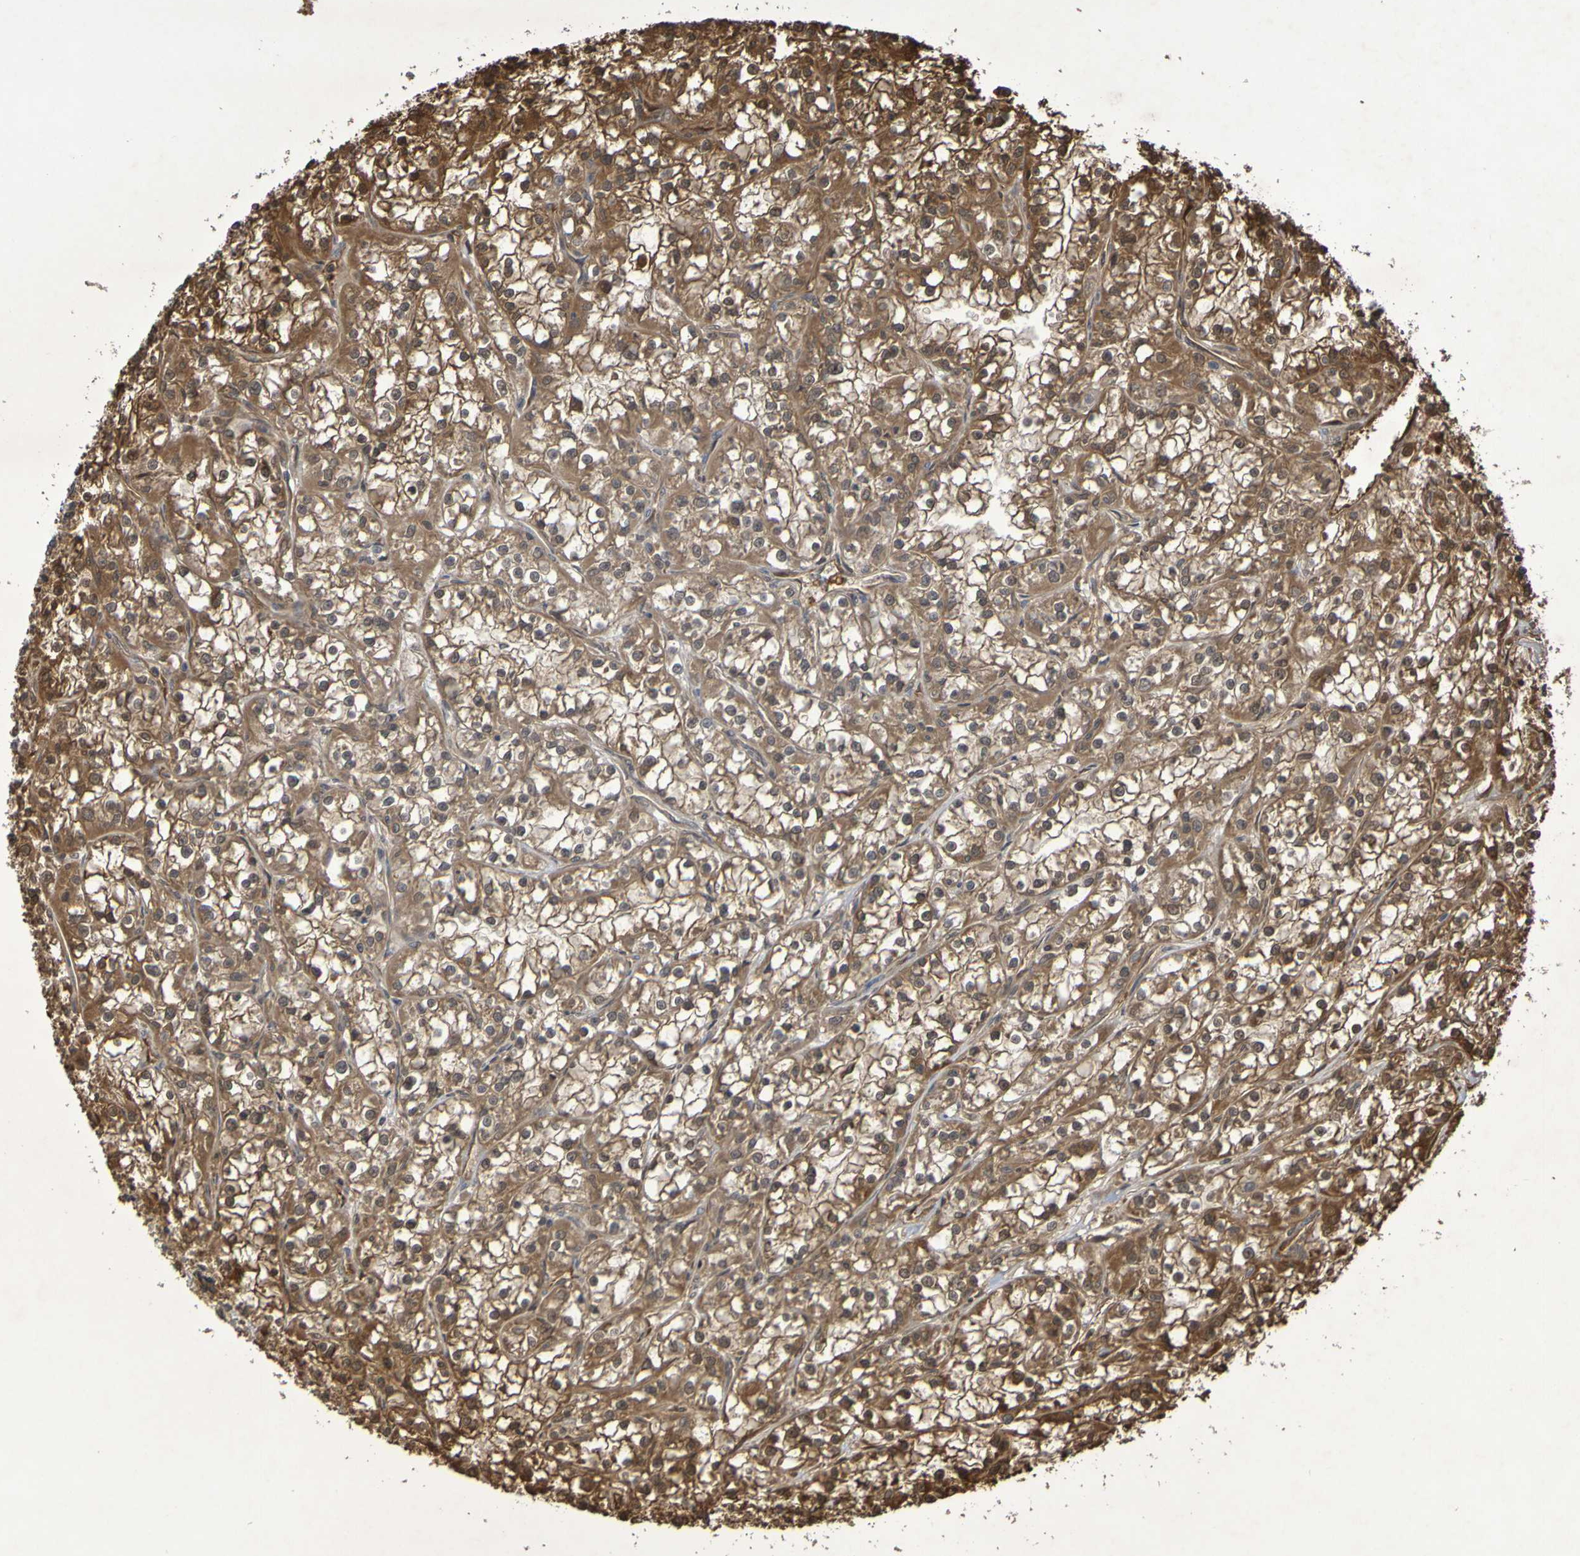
{"staining": {"intensity": "moderate", "quantity": ">75%", "location": "cytoplasmic/membranous,nuclear"}, "tissue": "renal cancer", "cell_type": "Tumor cells", "image_type": "cancer", "snomed": [{"axis": "morphology", "description": "Adenocarcinoma, NOS"}, {"axis": "topography", "description": "Kidney"}], "caption": "Immunohistochemical staining of renal adenocarcinoma demonstrates medium levels of moderate cytoplasmic/membranous and nuclear protein staining in approximately >75% of tumor cells.", "gene": "SERPINB6", "patient": {"sex": "female", "age": 52}}